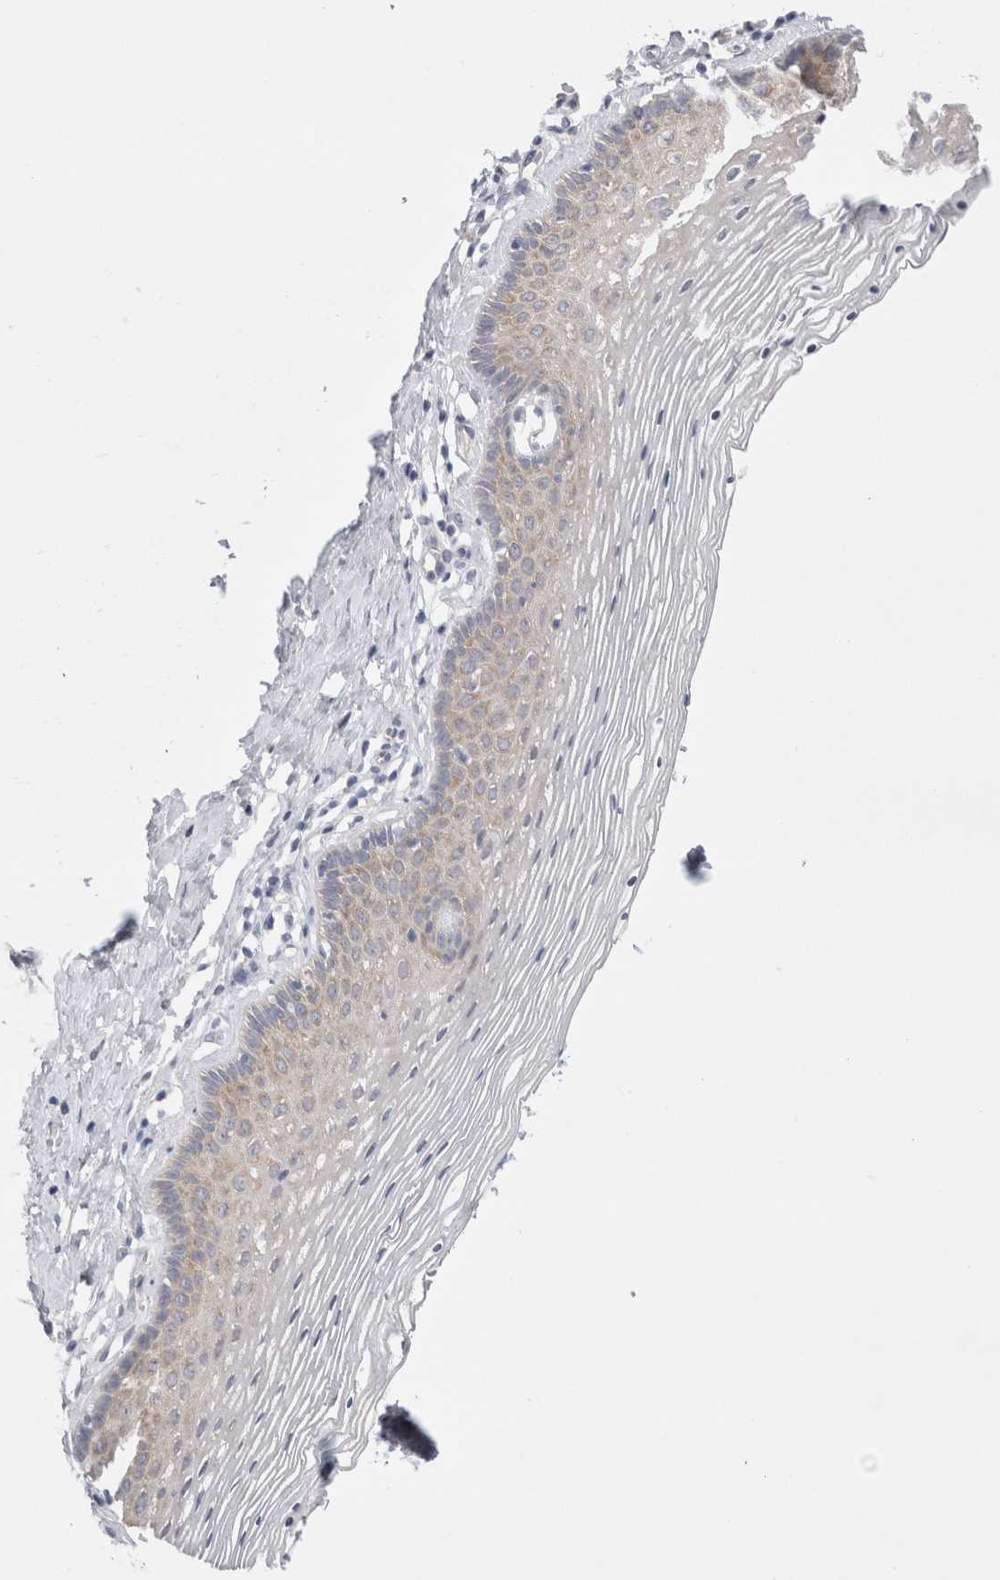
{"staining": {"intensity": "weak", "quantity": "<25%", "location": "cytoplasmic/membranous"}, "tissue": "vagina", "cell_type": "Squamous epithelial cells", "image_type": "normal", "snomed": [{"axis": "morphology", "description": "Normal tissue, NOS"}, {"axis": "topography", "description": "Vagina"}], "caption": "Micrograph shows no significant protein staining in squamous epithelial cells of normal vagina. (Brightfield microscopy of DAB IHC at high magnification).", "gene": "WIPF2", "patient": {"sex": "female", "age": 32}}